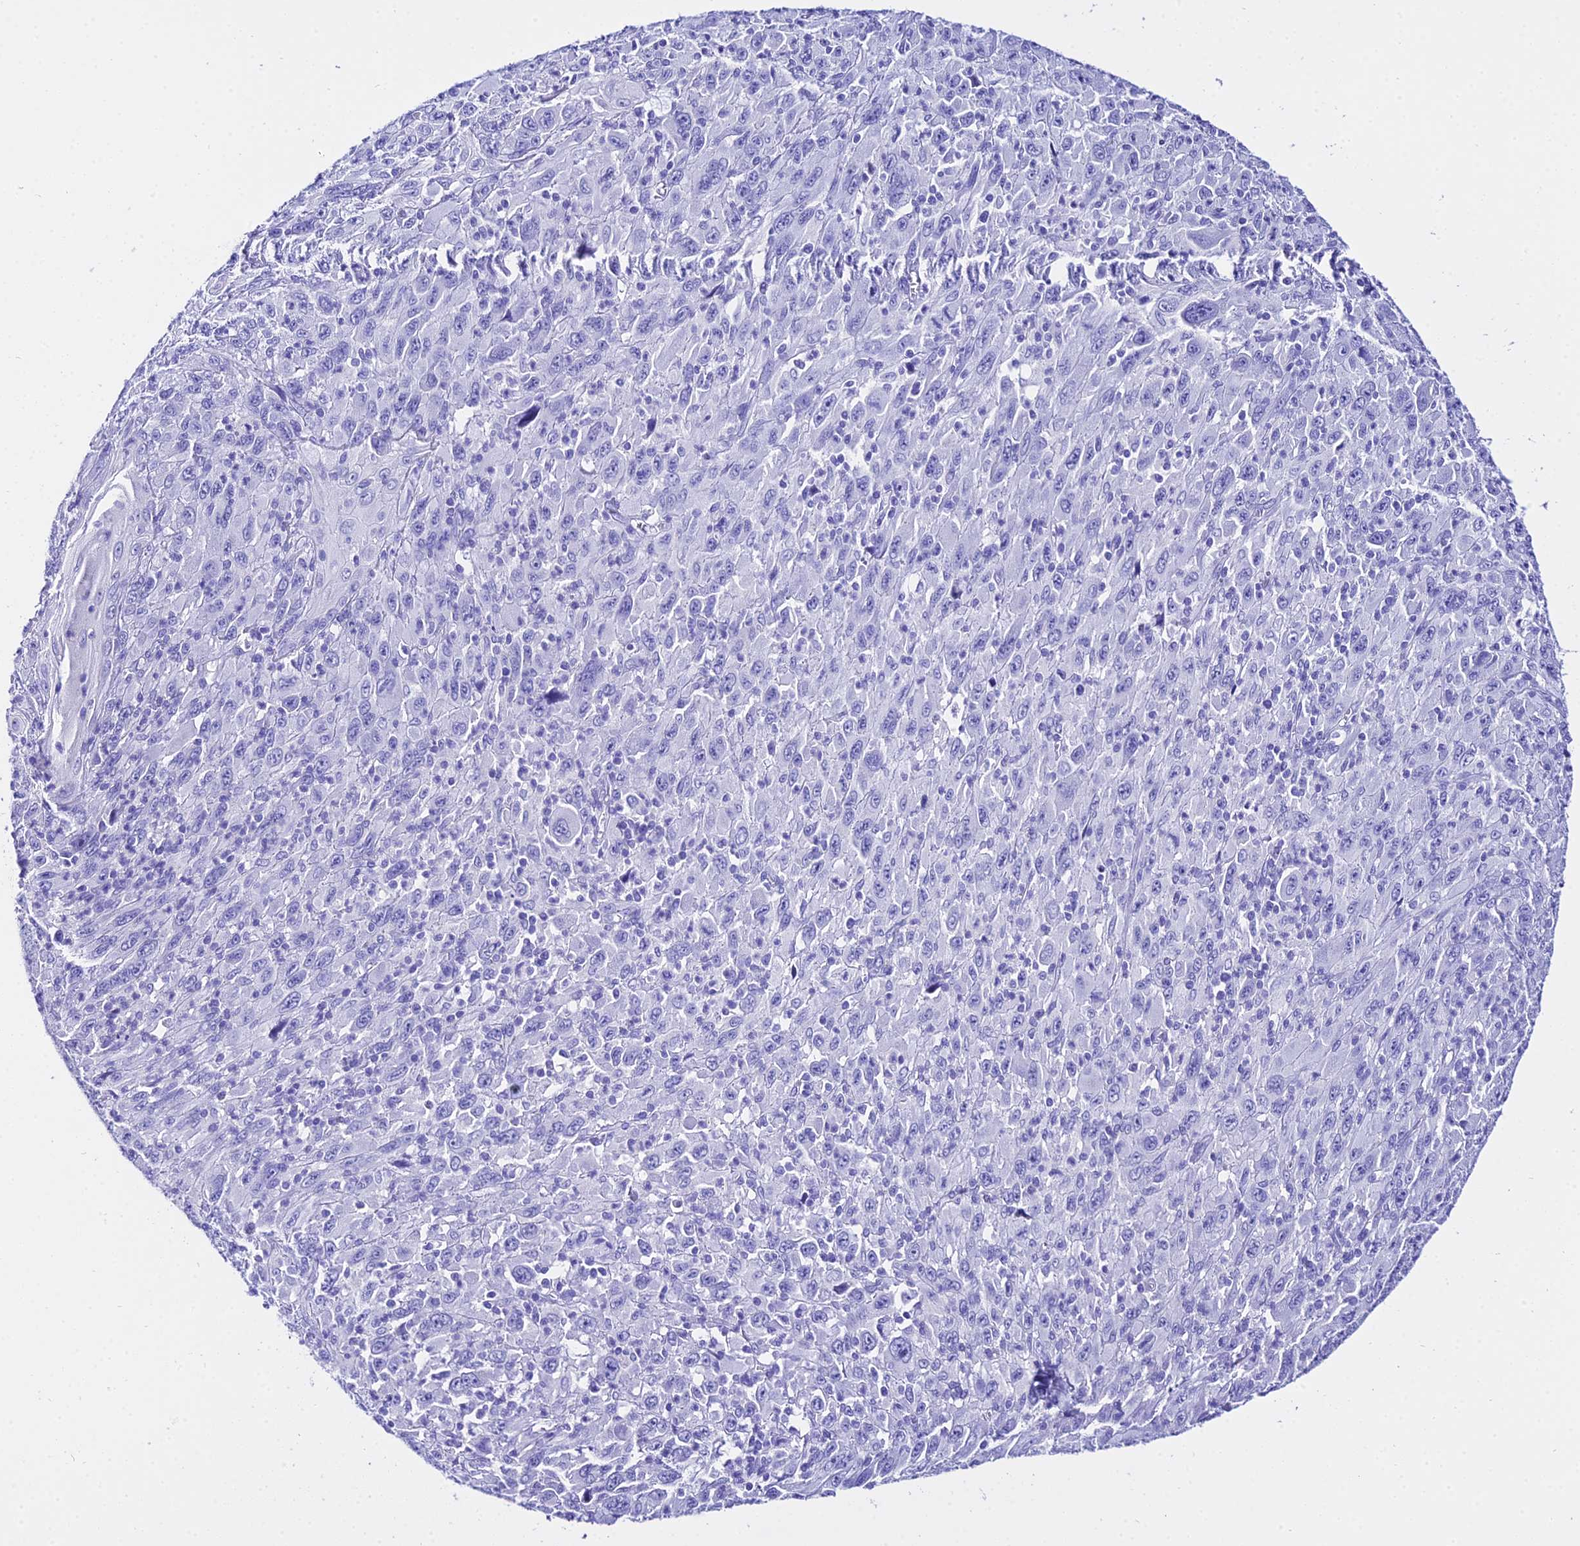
{"staining": {"intensity": "negative", "quantity": "none", "location": "none"}, "tissue": "melanoma", "cell_type": "Tumor cells", "image_type": "cancer", "snomed": [{"axis": "morphology", "description": "Malignant melanoma, Metastatic site"}, {"axis": "topography", "description": "Skin"}], "caption": "High magnification brightfield microscopy of malignant melanoma (metastatic site) stained with DAB (3,3'-diaminobenzidine) (brown) and counterstained with hematoxylin (blue): tumor cells show no significant expression.", "gene": "TRMT44", "patient": {"sex": "female", "age": 56}}